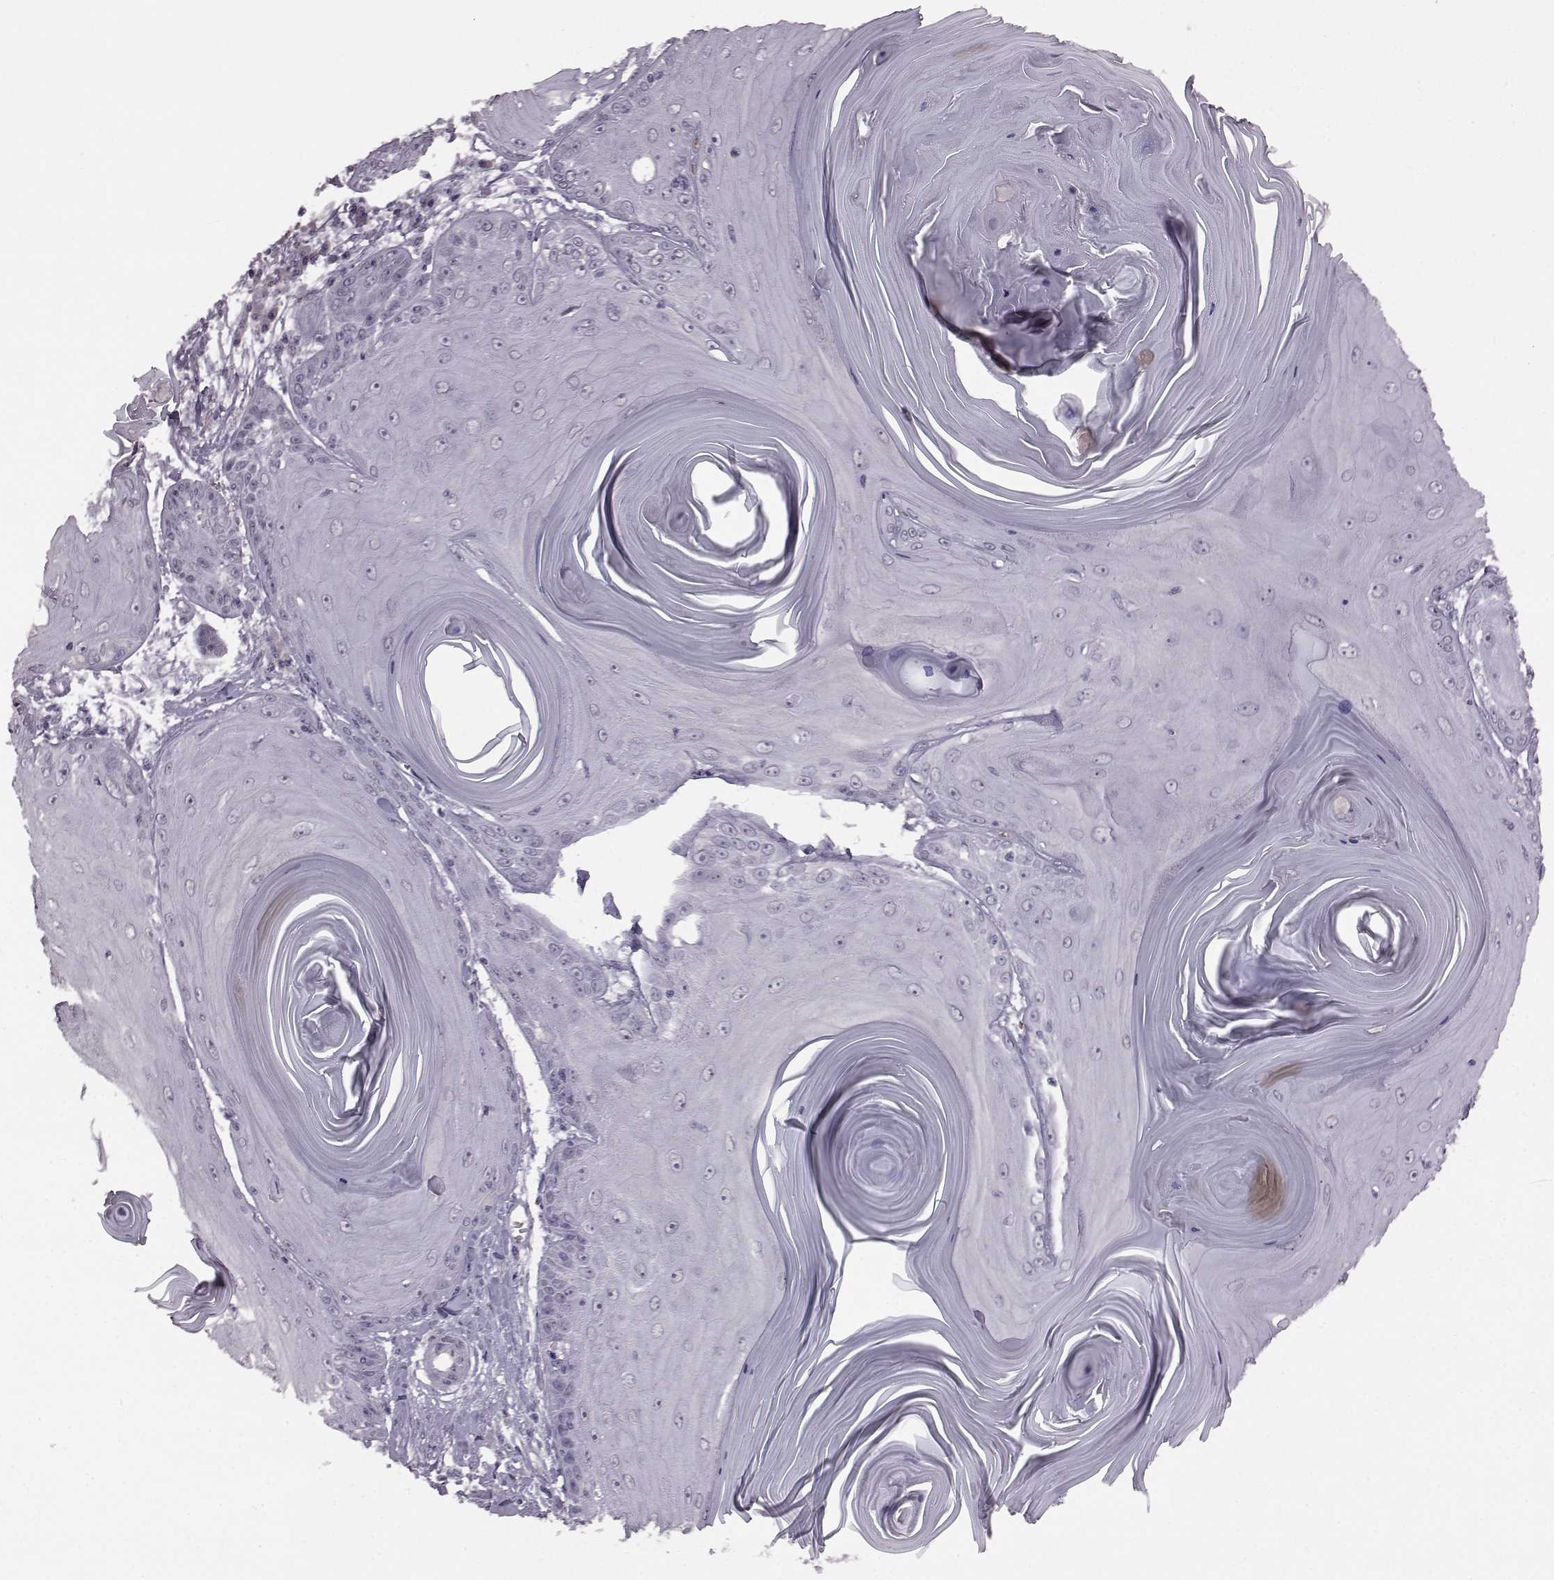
{"staining": {"intensity": "negative", "quantity": "none", "location": "none"}, "tissue": "skin cancer", "cell_type": "Tumor cells", "image_type": "cancer", "snomed": [{"axis": "morphology", "description": "Squamous cell carcinoma, NOS"}, {"axis": "topography", "description": "Skin"}, {"axis": "topography", "description": "Vulva"}], "caption": "IHC image of skin cancer (squamous cell carcinoma) stained for a protein (brown), which exhibits no staining in tumor cells.", "gene": "PROP1", "patient": {"sex": "female", "age": 85}}